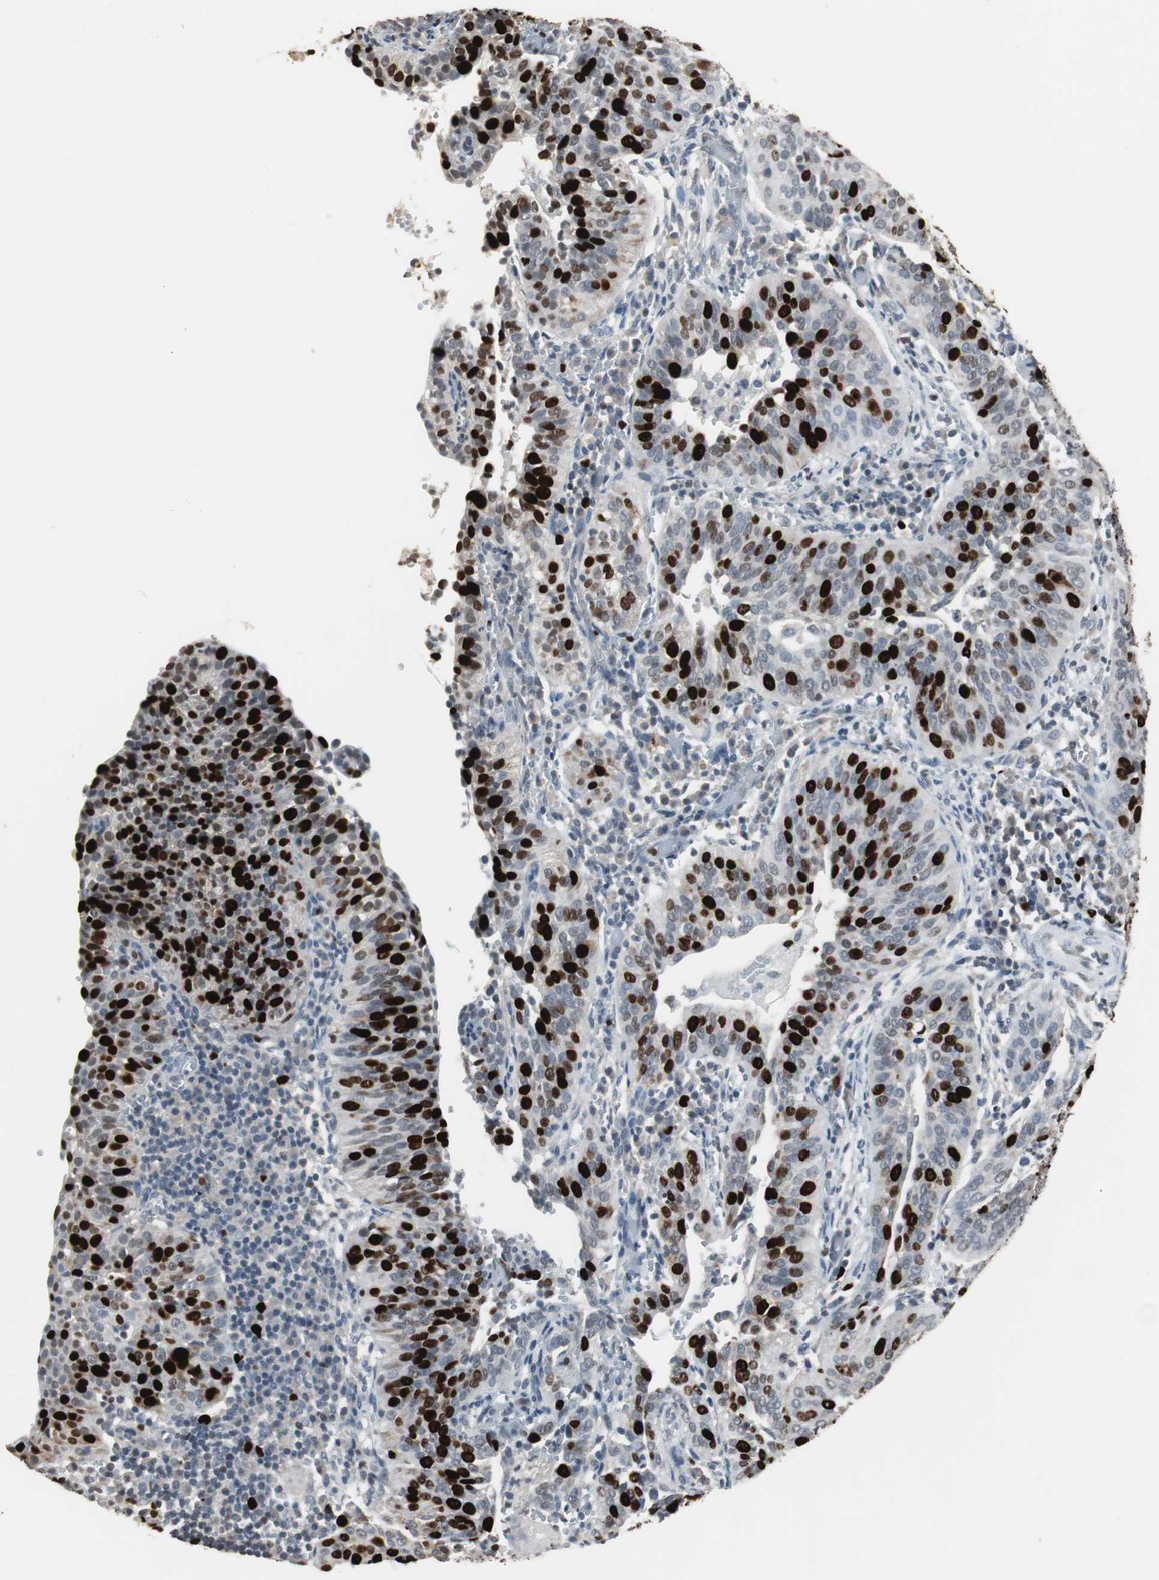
{"staining": {"intensity": "strong", "quantity": "25%-75%", "location": "nuclear"}, "tissue": "cervical cancer", "cell_type": "Tumor cells", "image_type": "cancer", "snomed": [{"axis": "morphology", "description": "Squamous cell carcinoma, NOS"}, {"axis": "topography", "description": "Cervix"}], "caption": "Cervical squamous cell carcinoma stained with a protein marker exhibits strong staining in tumor cells.", "gene": "TOP2A", "patient": {"sex": "female", "age": 39}}